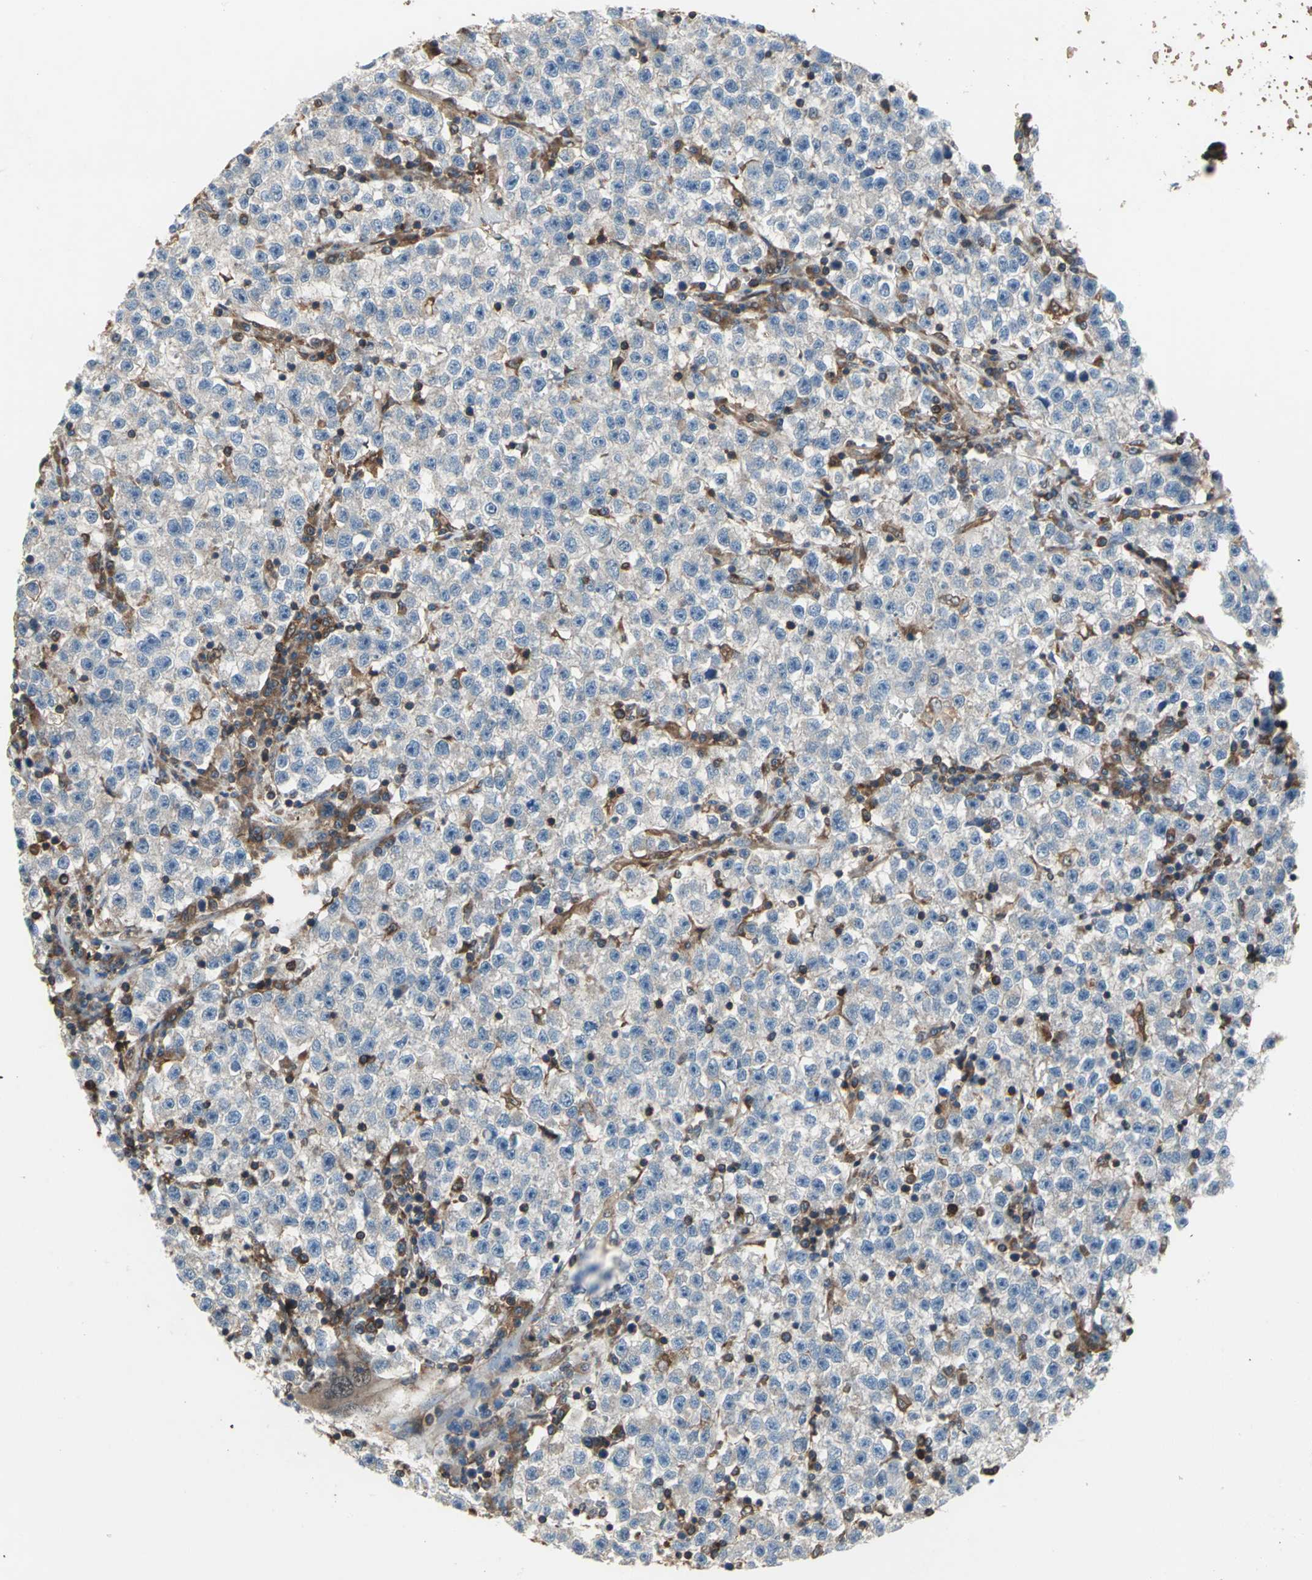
{"staining": {"intensity": "moderate", "quantity": "25%-75%", "location": "cytoplasmic/membranous"}, "tissue": "testis cancer", "cell_type": "Tumor cells", "image_type": "cancer", "snomed": [{"axis": "morphology", "description": "Seminoma, NOS"}, {"axis": "topography", "description": "Testis"}], "caption": "Moderate cytoplasmic/membranous positivity is present in about 25%-75% of tumor cells in testis cancer. (Stains: DAB (3,3'-diaminobenzidine) in brown, nuclei in blue, Microscopy: brightfield microscopy at high magnification).", "gene": "CAPN1", "patient": {"sex": "male", "age": 22}}